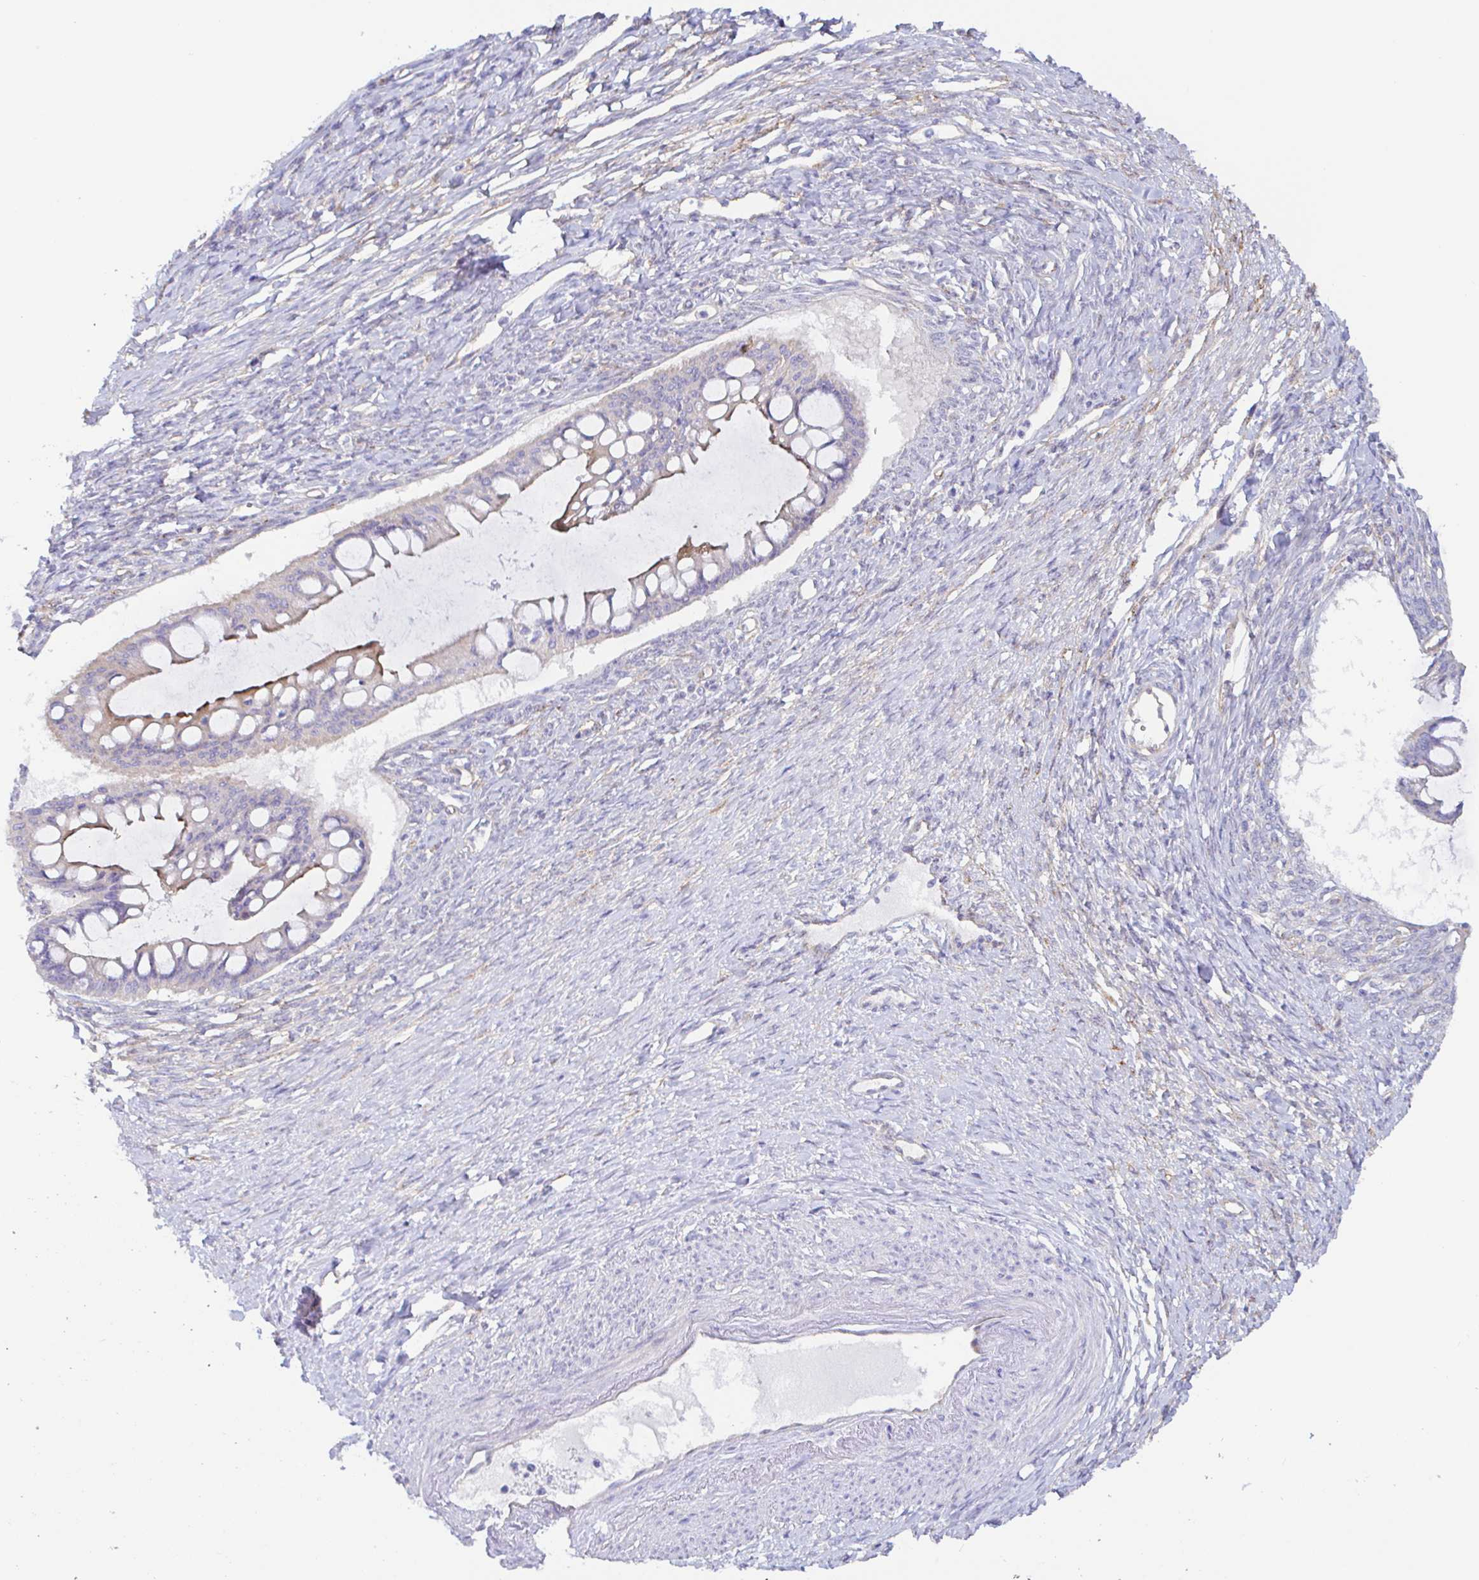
{"staining": {"intensity": "moderate", "quantity": "<25%", "location": "cytoplasmic/membranous"}, "tissue": "ovarian cancer", "cell_type": "Tumor cells", "image_type": "cancer", "snomed": [{"axis": "morphology", "description": "Cystadenocarcinoma, mucinous, NOS"}, {"axis": "topography", "description": "Ovary"}], "caption": "The photomicrograph displays staining of ovarian mucinous cystadenocarcinoma, revealing moderate cytoplasmic/membranous protein expression (brown color) within tumor cells. The protein is stained brown, and the nuclei are stained in blue (DAB IHC with brightfield microscopy, high magnification).", "gene": "ARL4D", "patient": {"sex": "female", "age": 73}}